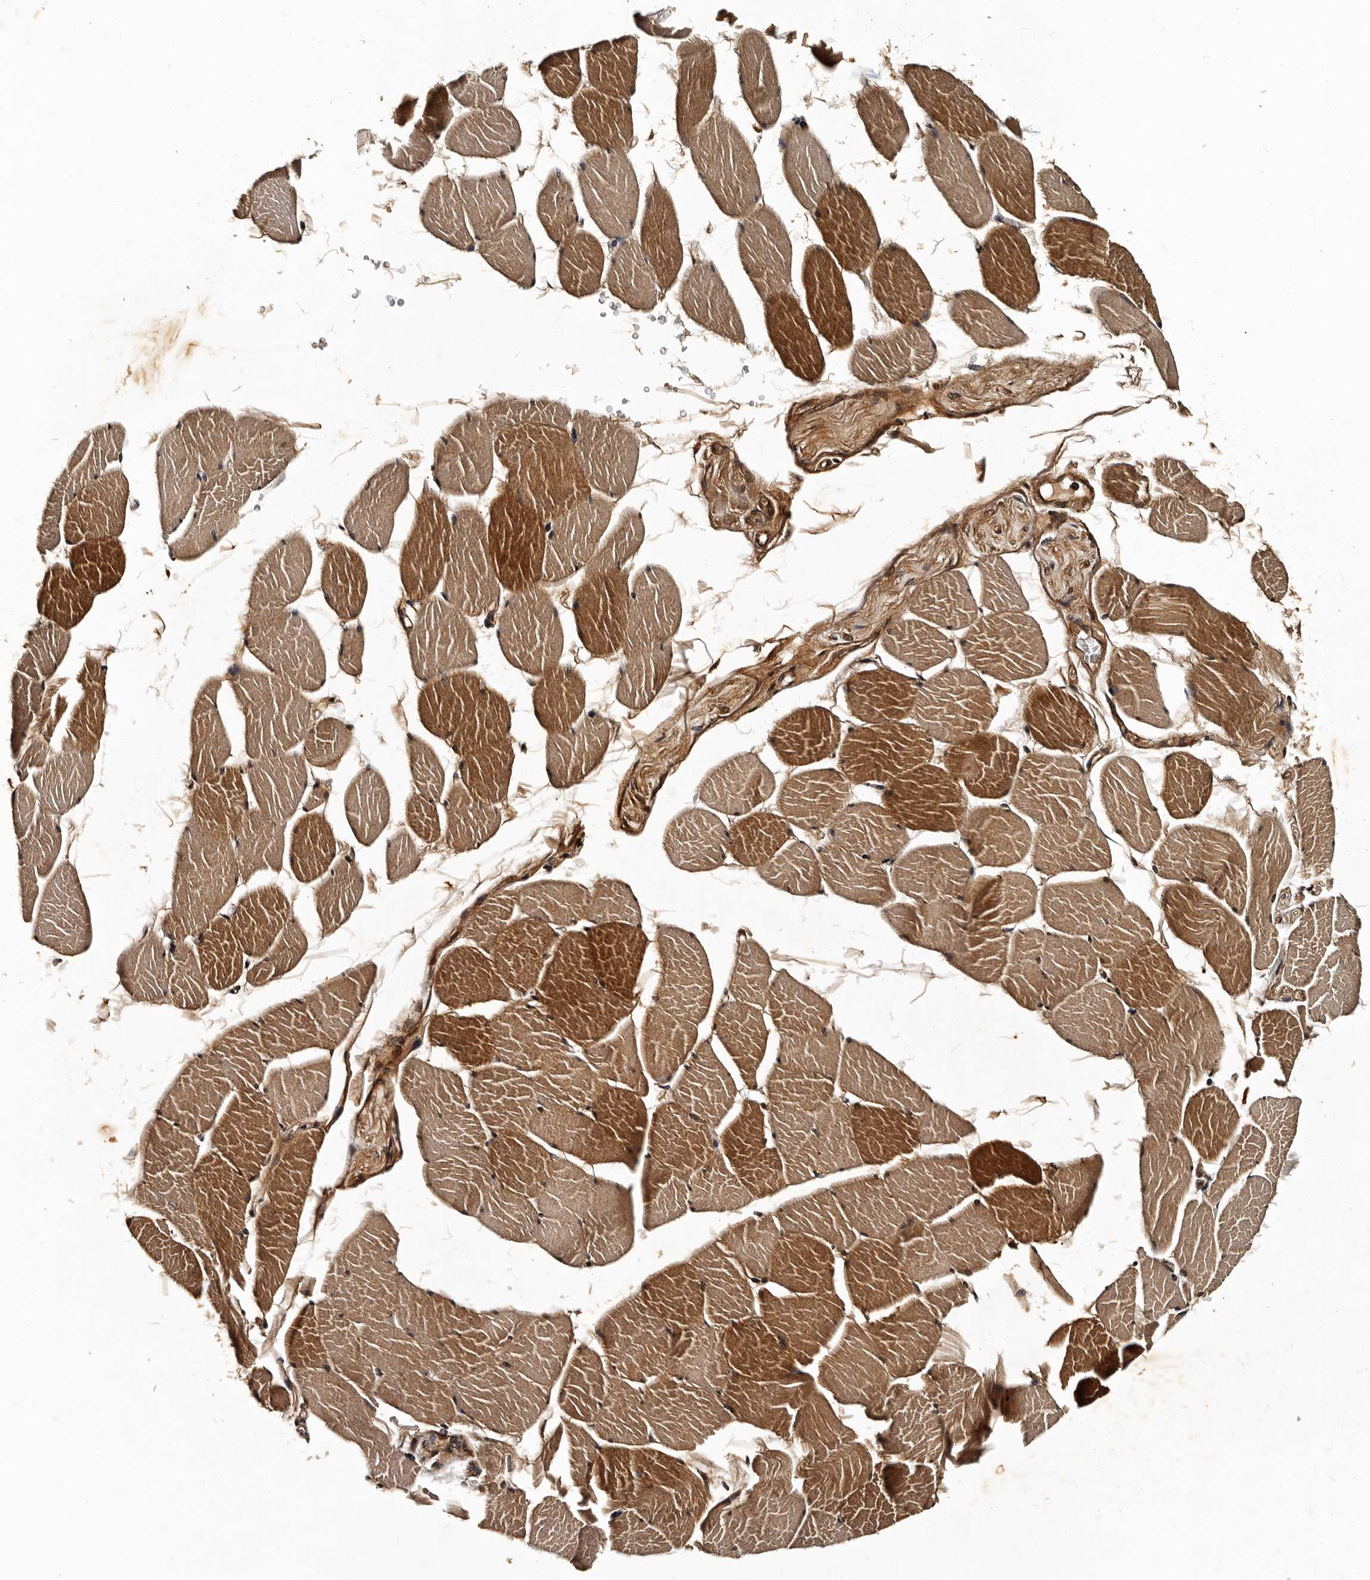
{"staining": {"intensity": "moderate", "quantity": ">75%", "location": "cytoplasmic/membranous"}, "tissue": "skeletal muscle", "cell_type": "Myocytes", "image_type": "normal", "snomed": [{"axis": "morphology", "description": "Normal tissue, NOS"}, {"axis": "topography", "description": "Skeletal muscle"}], "caption": "Immunohistochemical staining of normal human skeletal muscle shows moderate cytoplasmic/membranous protein staining in about >75% of myocytes.", "gene": "CPNE3", "patient": {"sex": "male", "age": 62}}